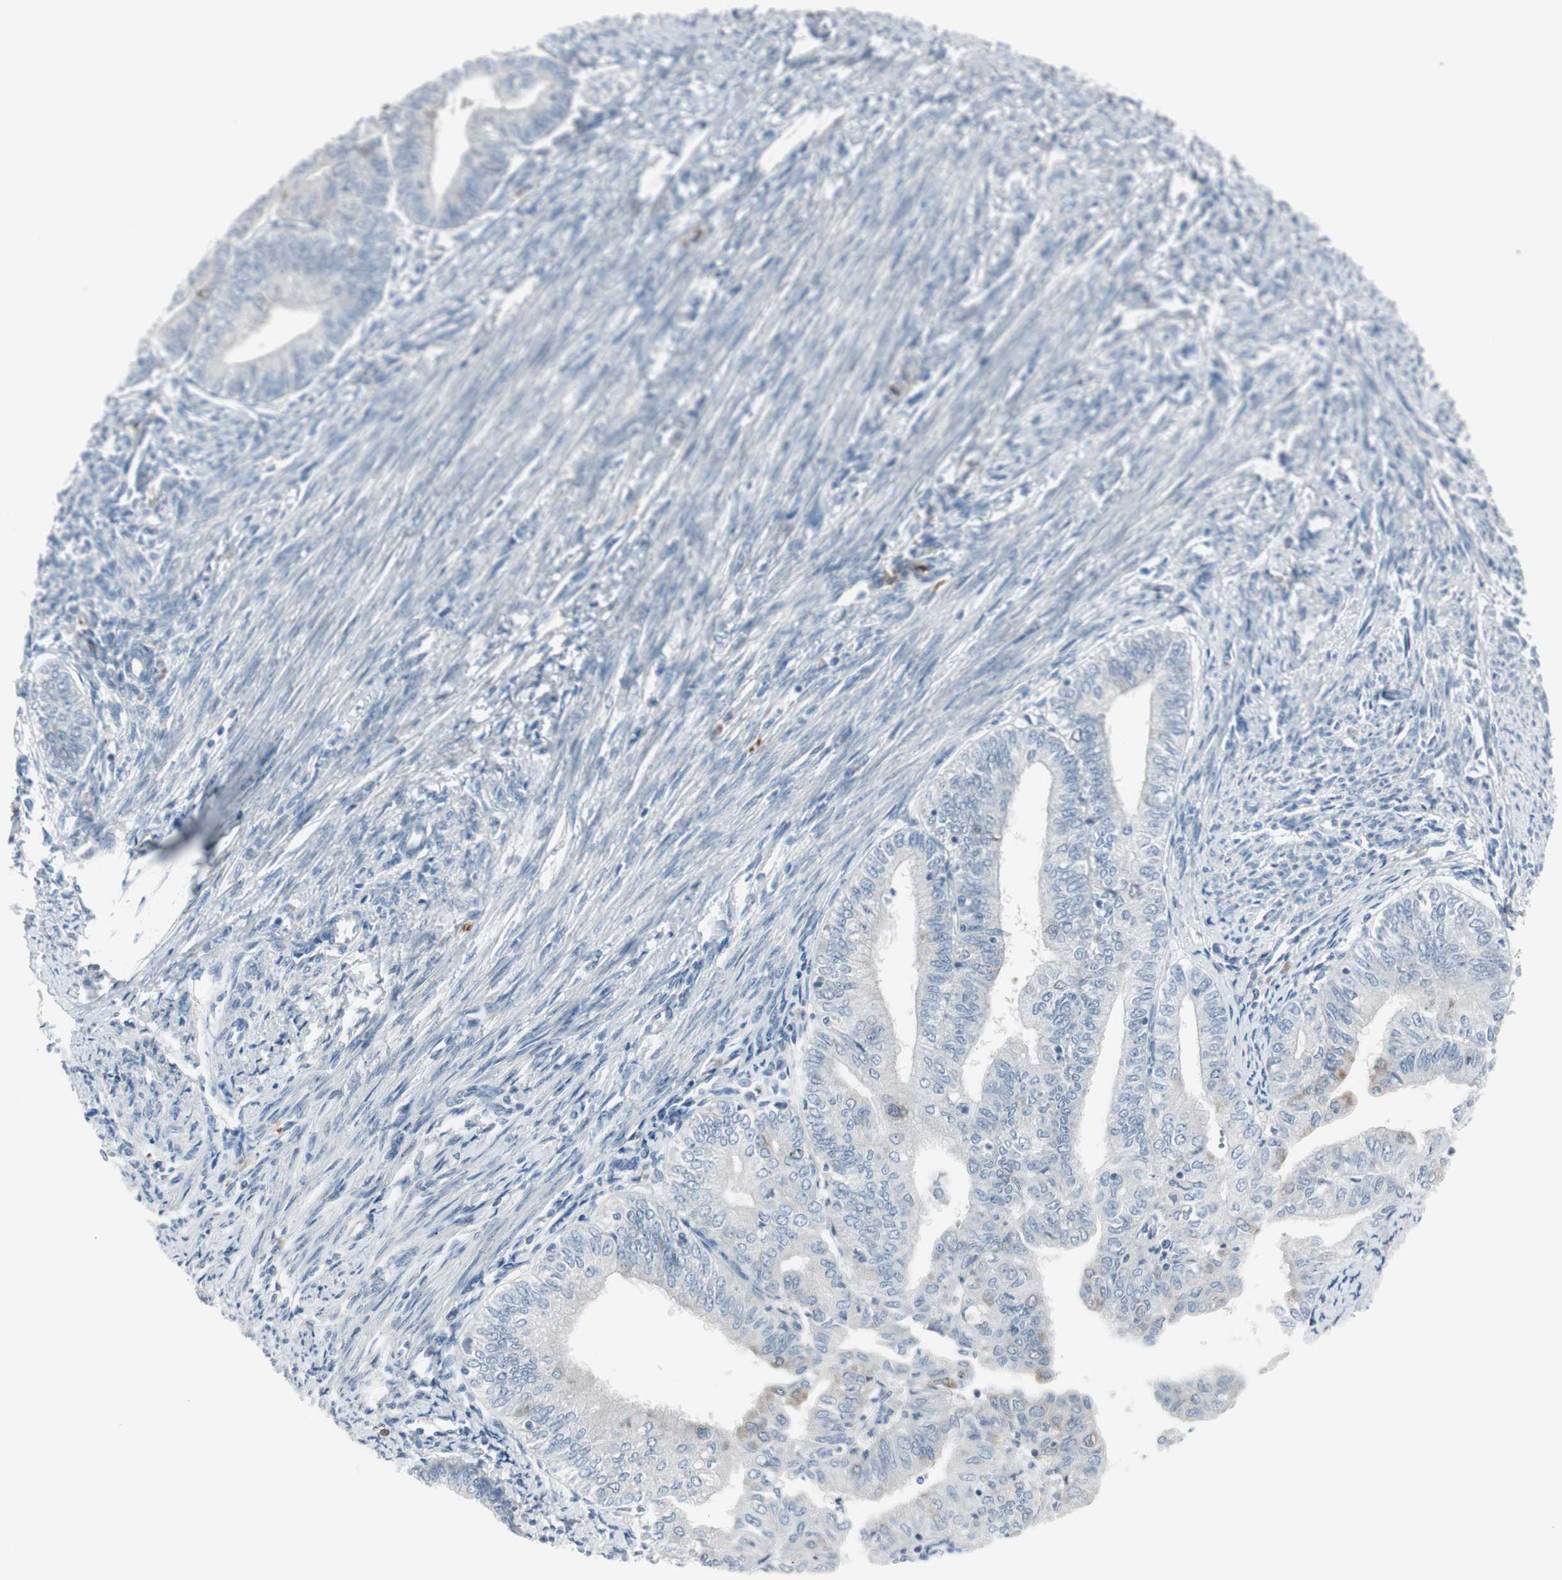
{"staining": {"intensity": "weak", "quantity": "<25%", "location": "cytoplasmic/membranous"}, "tissue": "endometrial cancer", "cell_type": "Tumor cells", "image_type": "cancer", "snomed": [{"axis": "morphology", "description": "Adenocarcinoma, NOS"}, {"axis": "topography", "description": "Endometrium"}], "caption": "Tumor cells show no significant positivity in adenocarcinoma (endometrial).", "gene": "MAPRE3", "patient": {"sex": "female", "age": 66}}